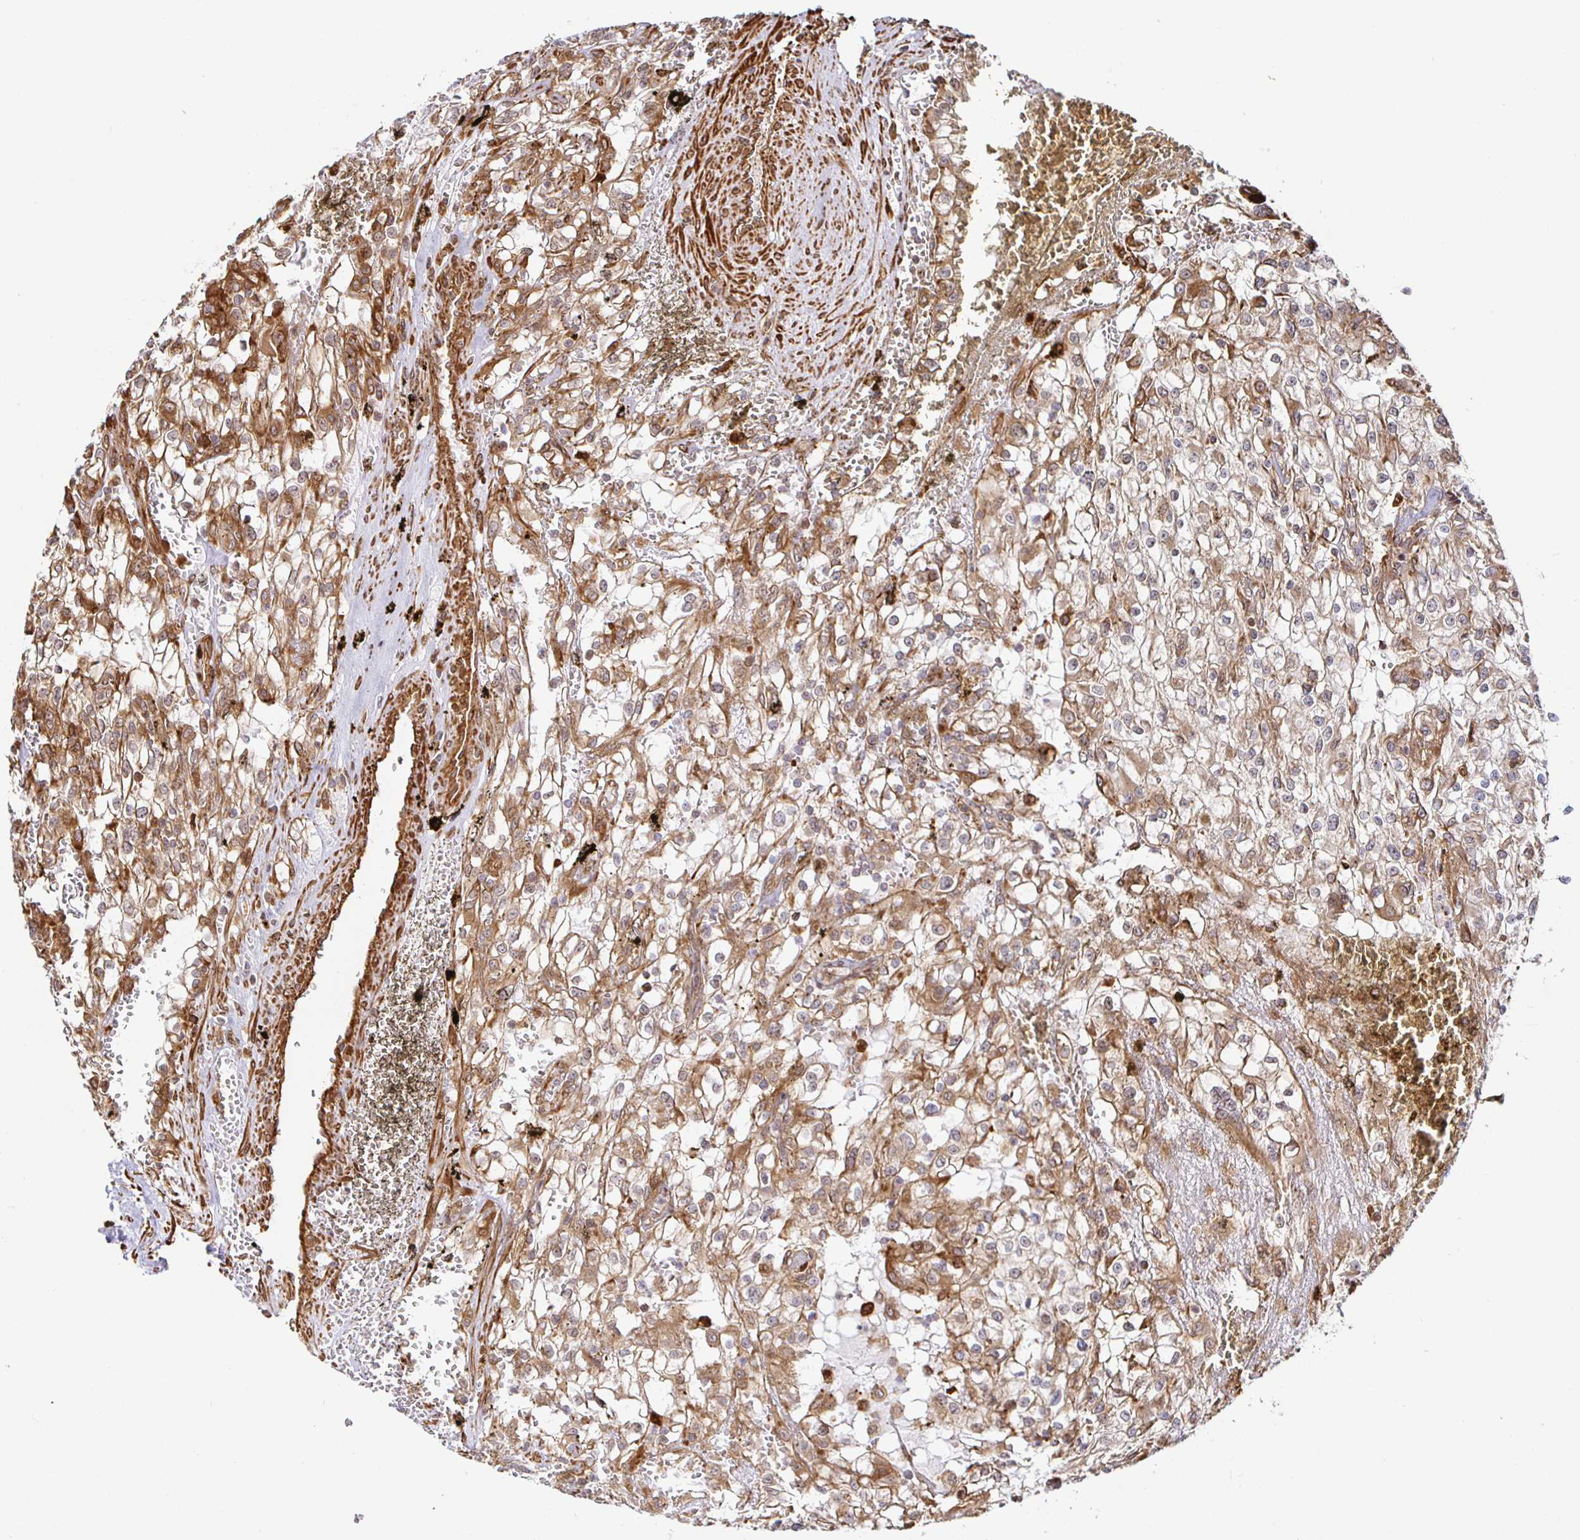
{"staining": {"intensity": "moderate", "quantity": "25%-75%", "location": "cytoplasmic/membranous"}, "tissue": "renal cancer", "cell_type": "Tumor cells", "image_type": "cancer", "snomed": [{"axis": "morphology", "description": "Adenocarcinoma, NOS"}, {"axis": "topography", "description": "Kidney"}], "caption": "Protein staining reveals moderate cytoplasmic/membranous positivity in approximately 25%-75% of tumor cells in renal adenocarcinoma.", "gene": "STRAP", "patient": {"sex": "female", "age": 74}}